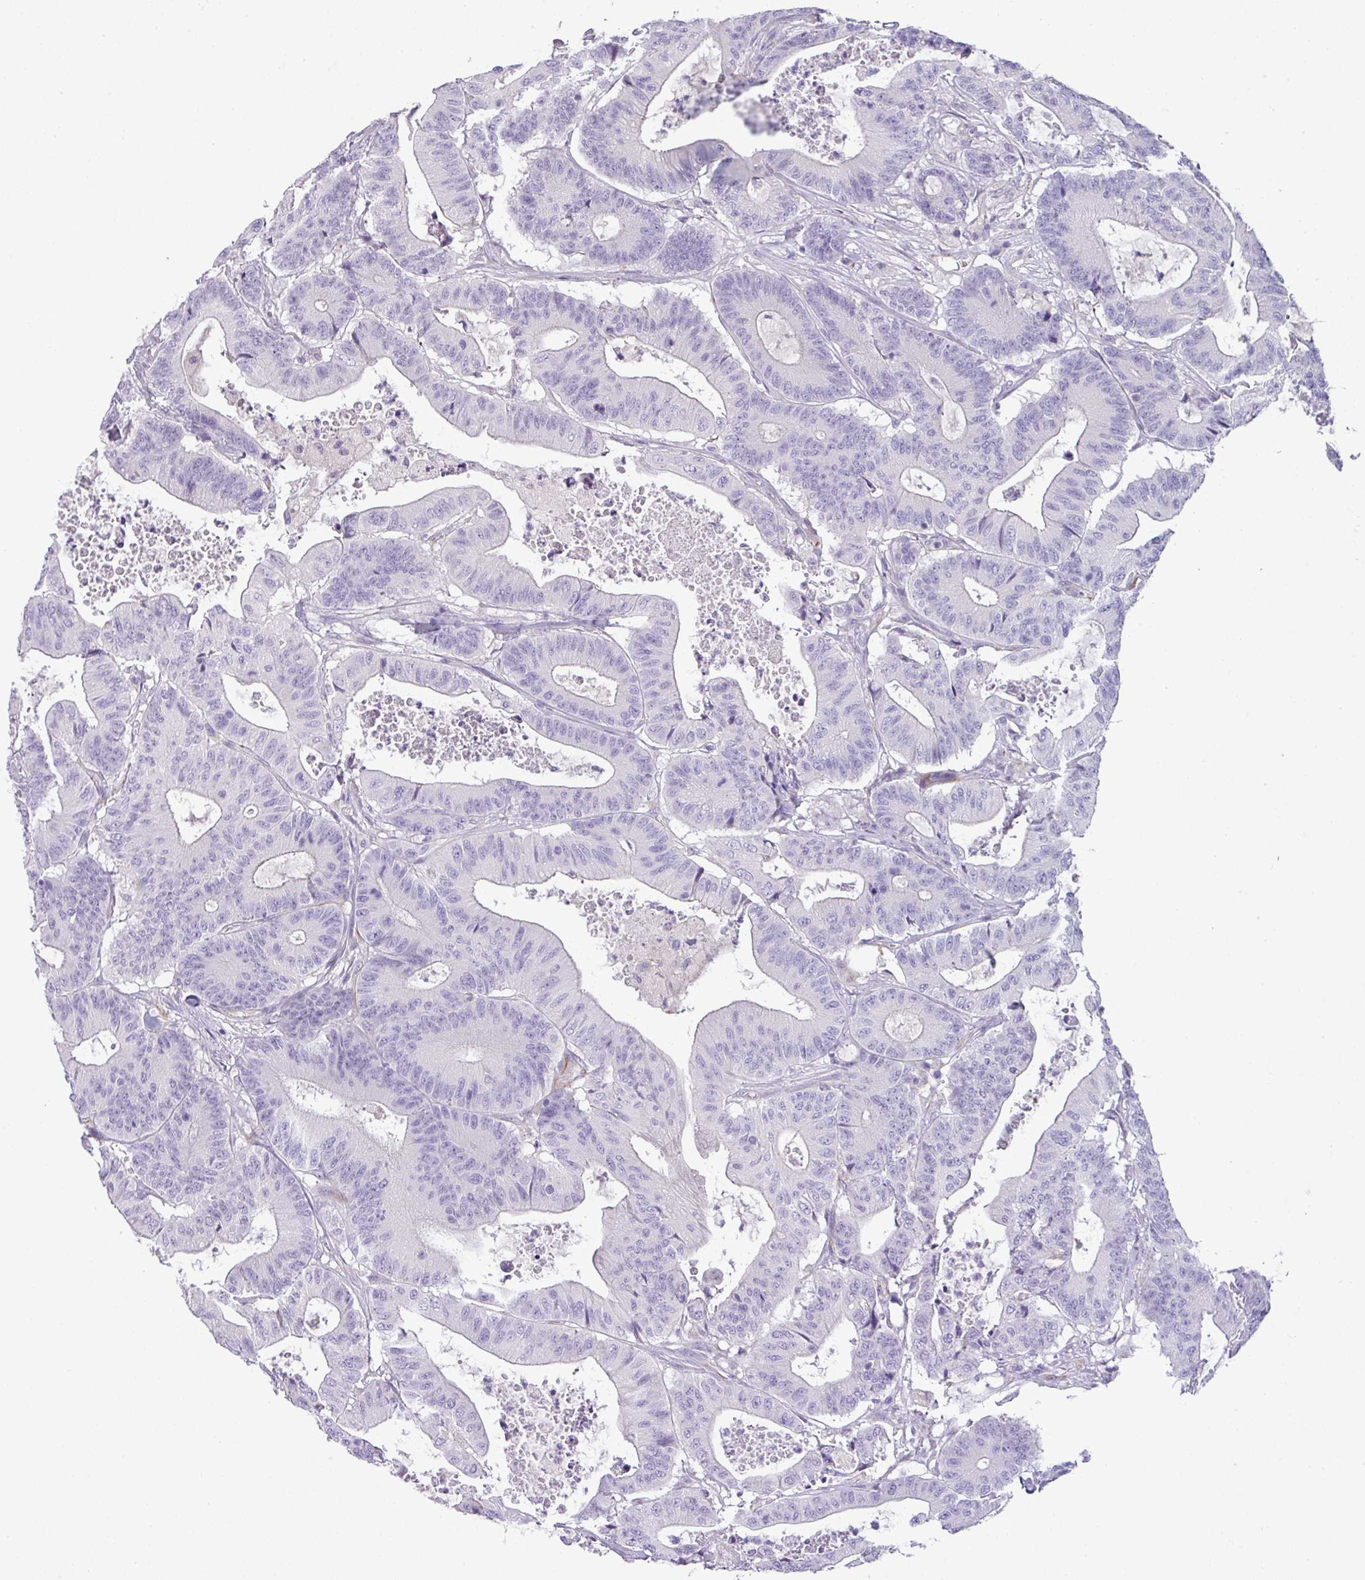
{"staining": {"intensity": "negative", "quantity": "none", "location": "none"}, "tissue": "colorectal cancer", "cell_type": "Tumor cells", "image_type": "cancer", "snomed": [{"axis": "morphology", "description": "Adenocarcinoma, NOS"}, {"axis": "topography", "description": "Colon"}], "caption": "A high-resolution micrograph shows immunohistochemistry staining of colorectal cancer, which exhibits no significant staining in tumor cells. The staining was performed using DAB (3,3'-diaminobenzidine) to visualize the protein expression in brown, while the nuclei were stained in blue with hematoxylin (Magnification: 20x).", "gene": "ENSG00000273748", "patient": {"sex": "female", "age": 84}}